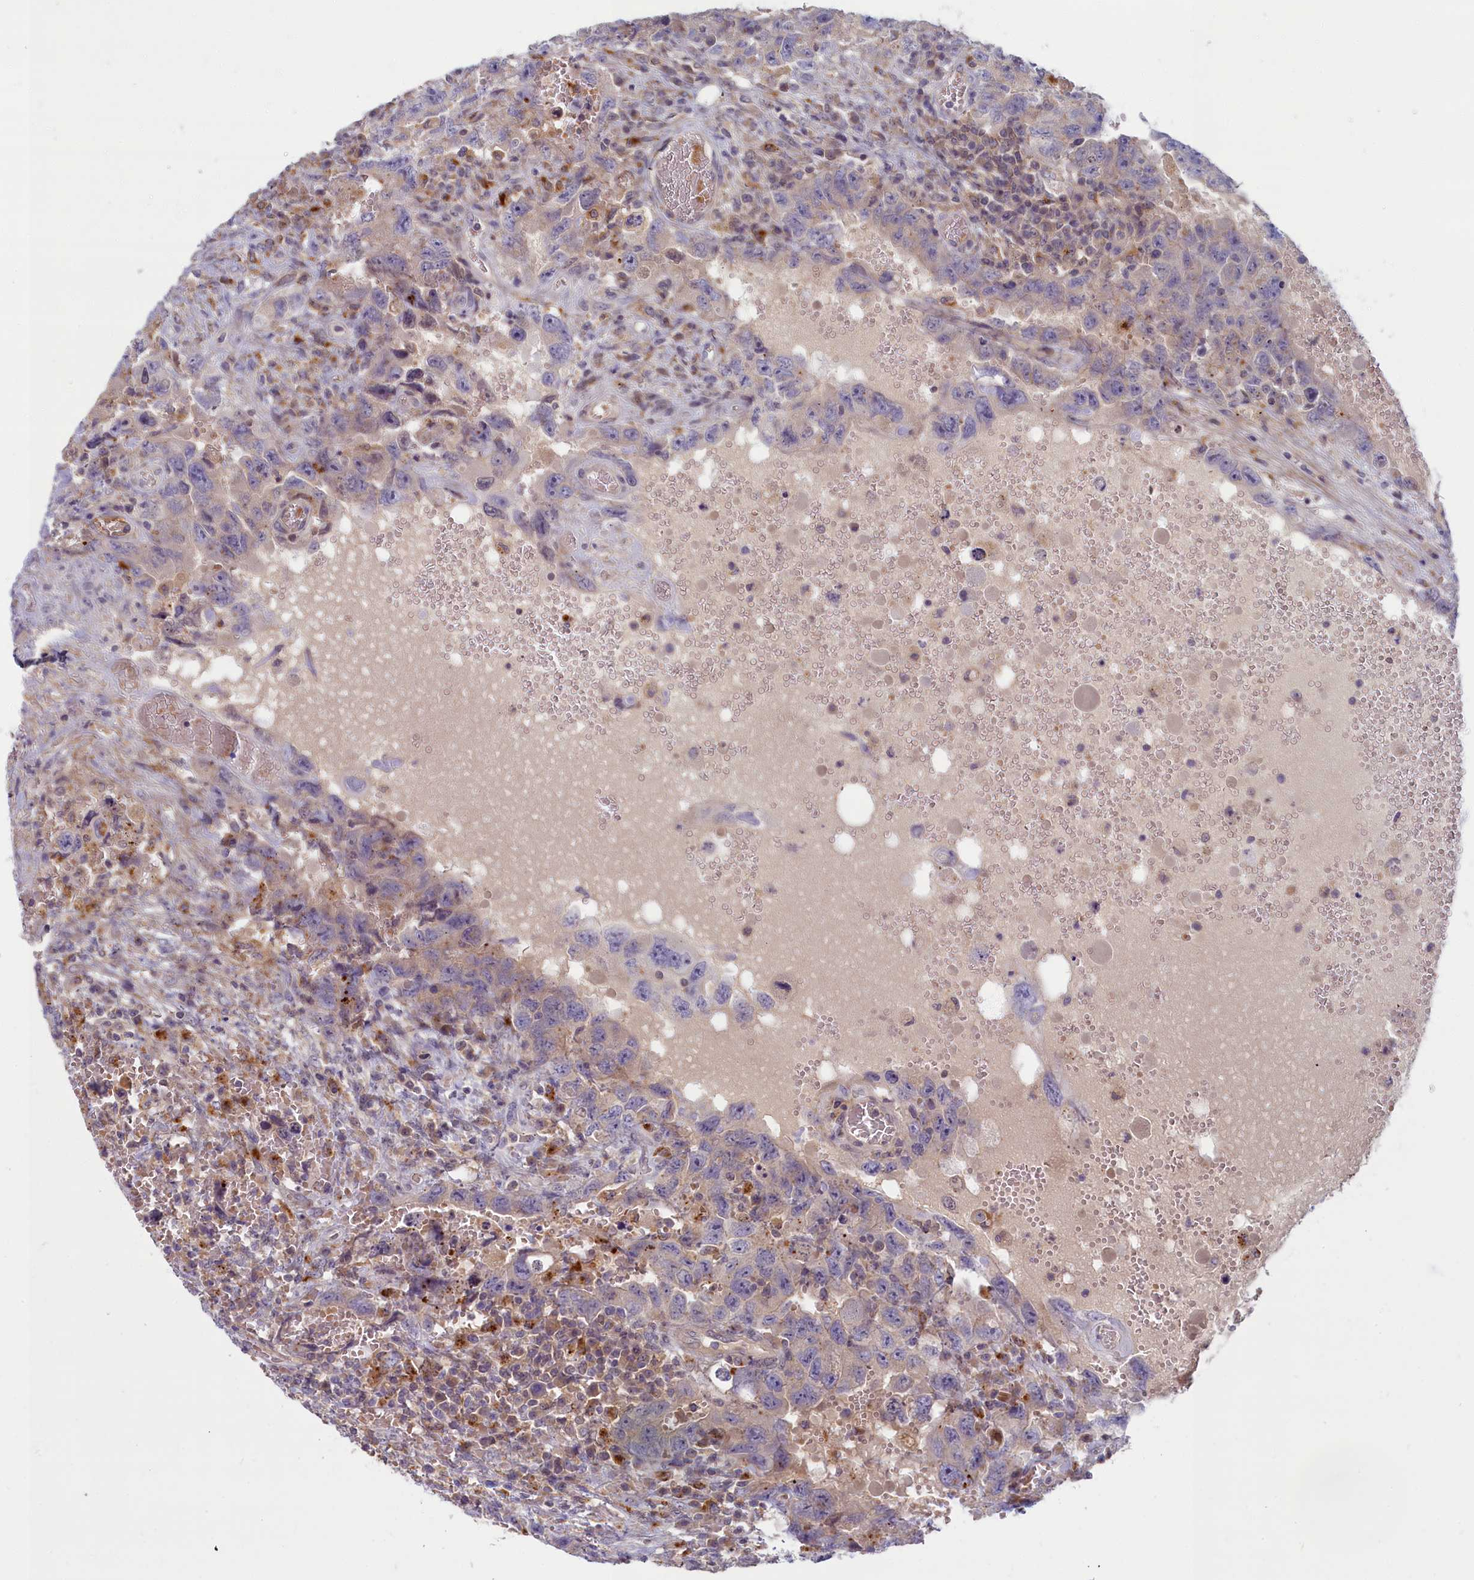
{"staining": {"intensity": "negative", "quantity": "none", "location": "none"}, "tissue": "testis cancer", "cell_type": "Tumor cells", "image_type": "cancer", "snomed": [{"axis": "morphology", "description": "Carcinoma, Embryonal, NOS"}, {"axis": "topography", "description": "Testis"}], "caption": "A photomicrograph of human testis cancer is negative for staining in tumor cells. The staining was performed using DAB to visualize the protein expression in brown, while the nuclei were stained in blue with hematoxylin (Magnification: 20x).", "gene": "FCSK", "patient": {"sex": "male", "age": 26}}